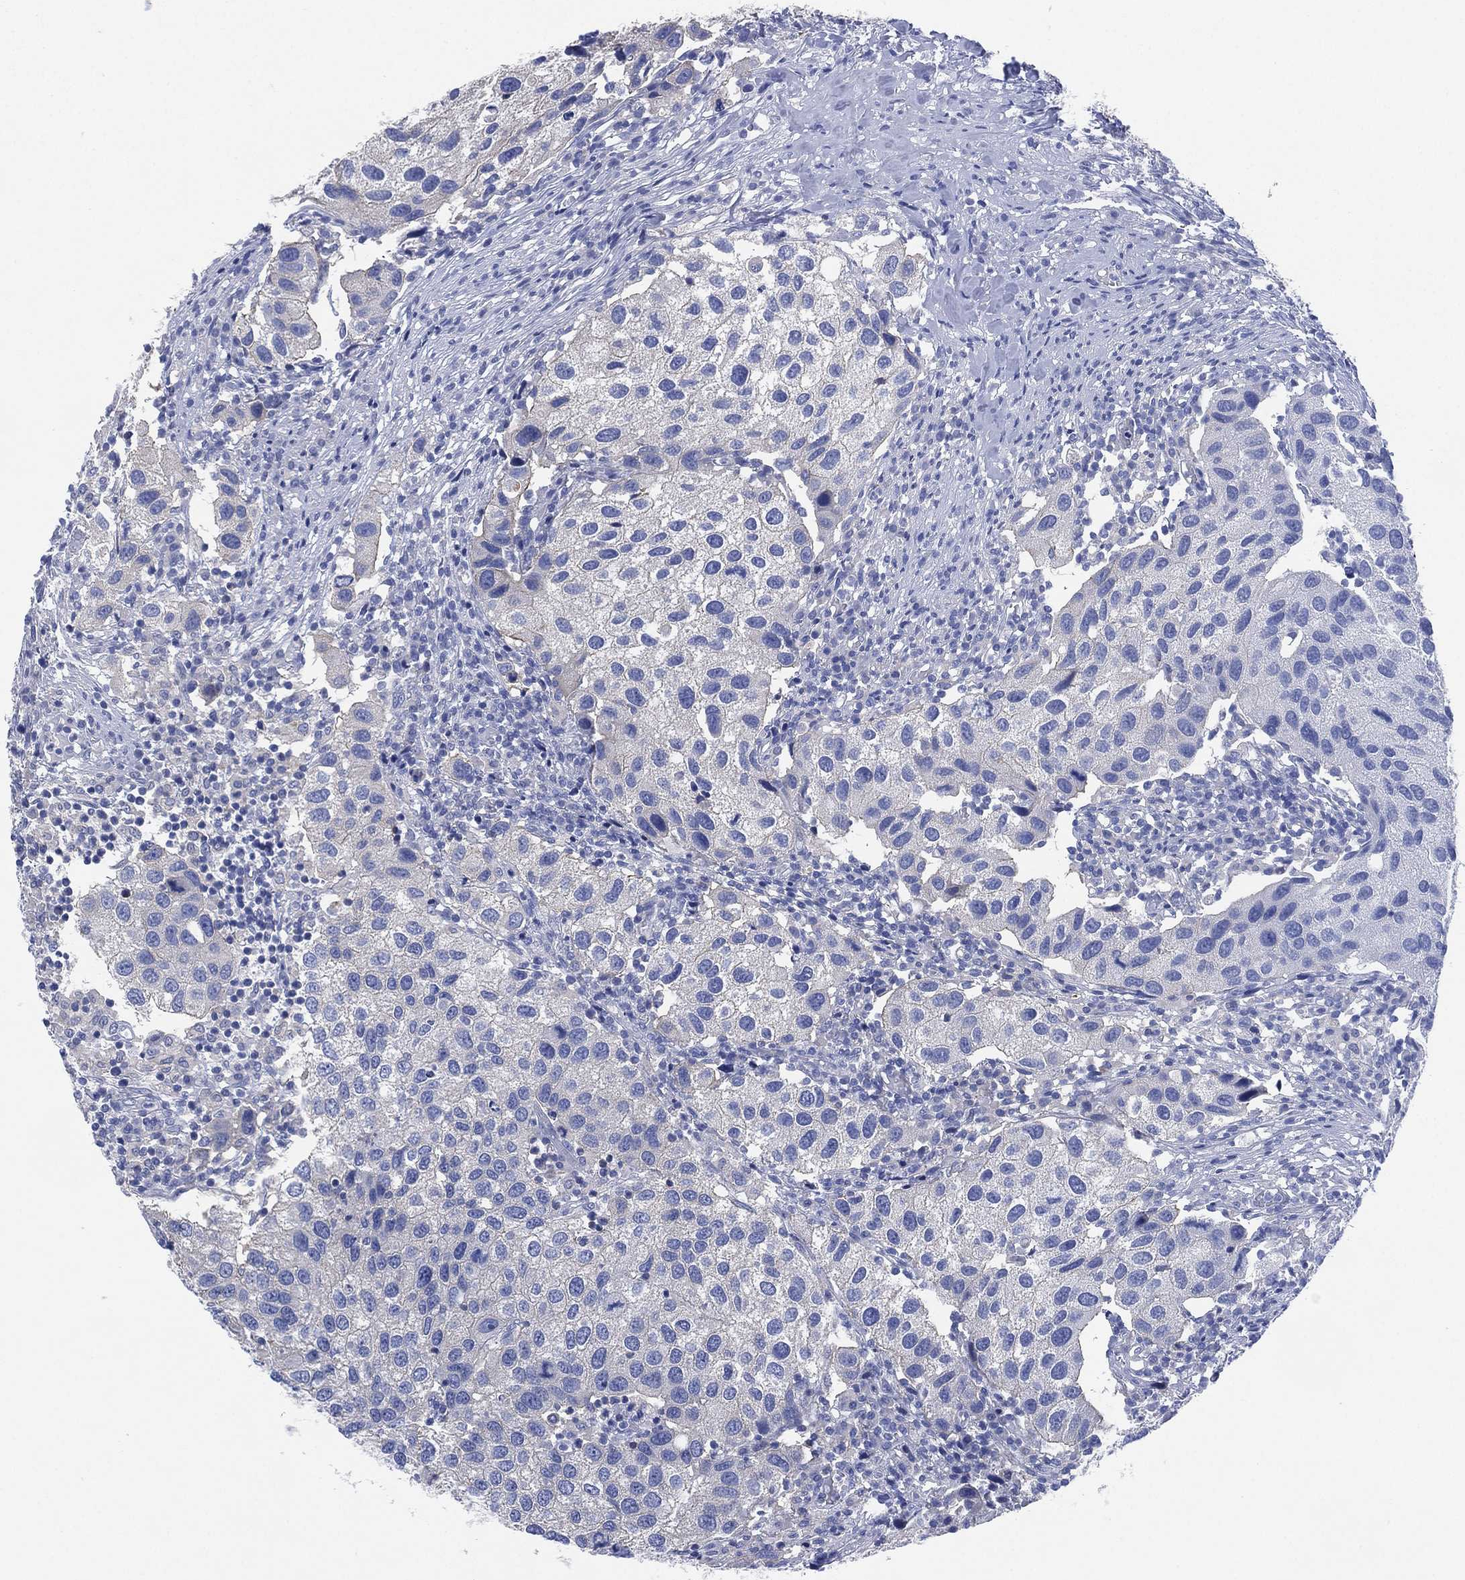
{"staining": {"intensity": "negative", "quantity": "none", "location": "none"}, "tissue": "urothelial cancer", "cell_type": "Tumor cells", "image_type": "cancer", "snomed": [{"axis": "morphology", "description": "Urothelial carcinoma, High grade"}, {"axis": "topography", "description": "Urinary bladder"}], "caption": "Immunohistochemistry of high-grade urothelial carcinoma shows no staining in tumor cells.", "gene": "CHRNA3", "patient": {"sex": "male", "age": 79}}